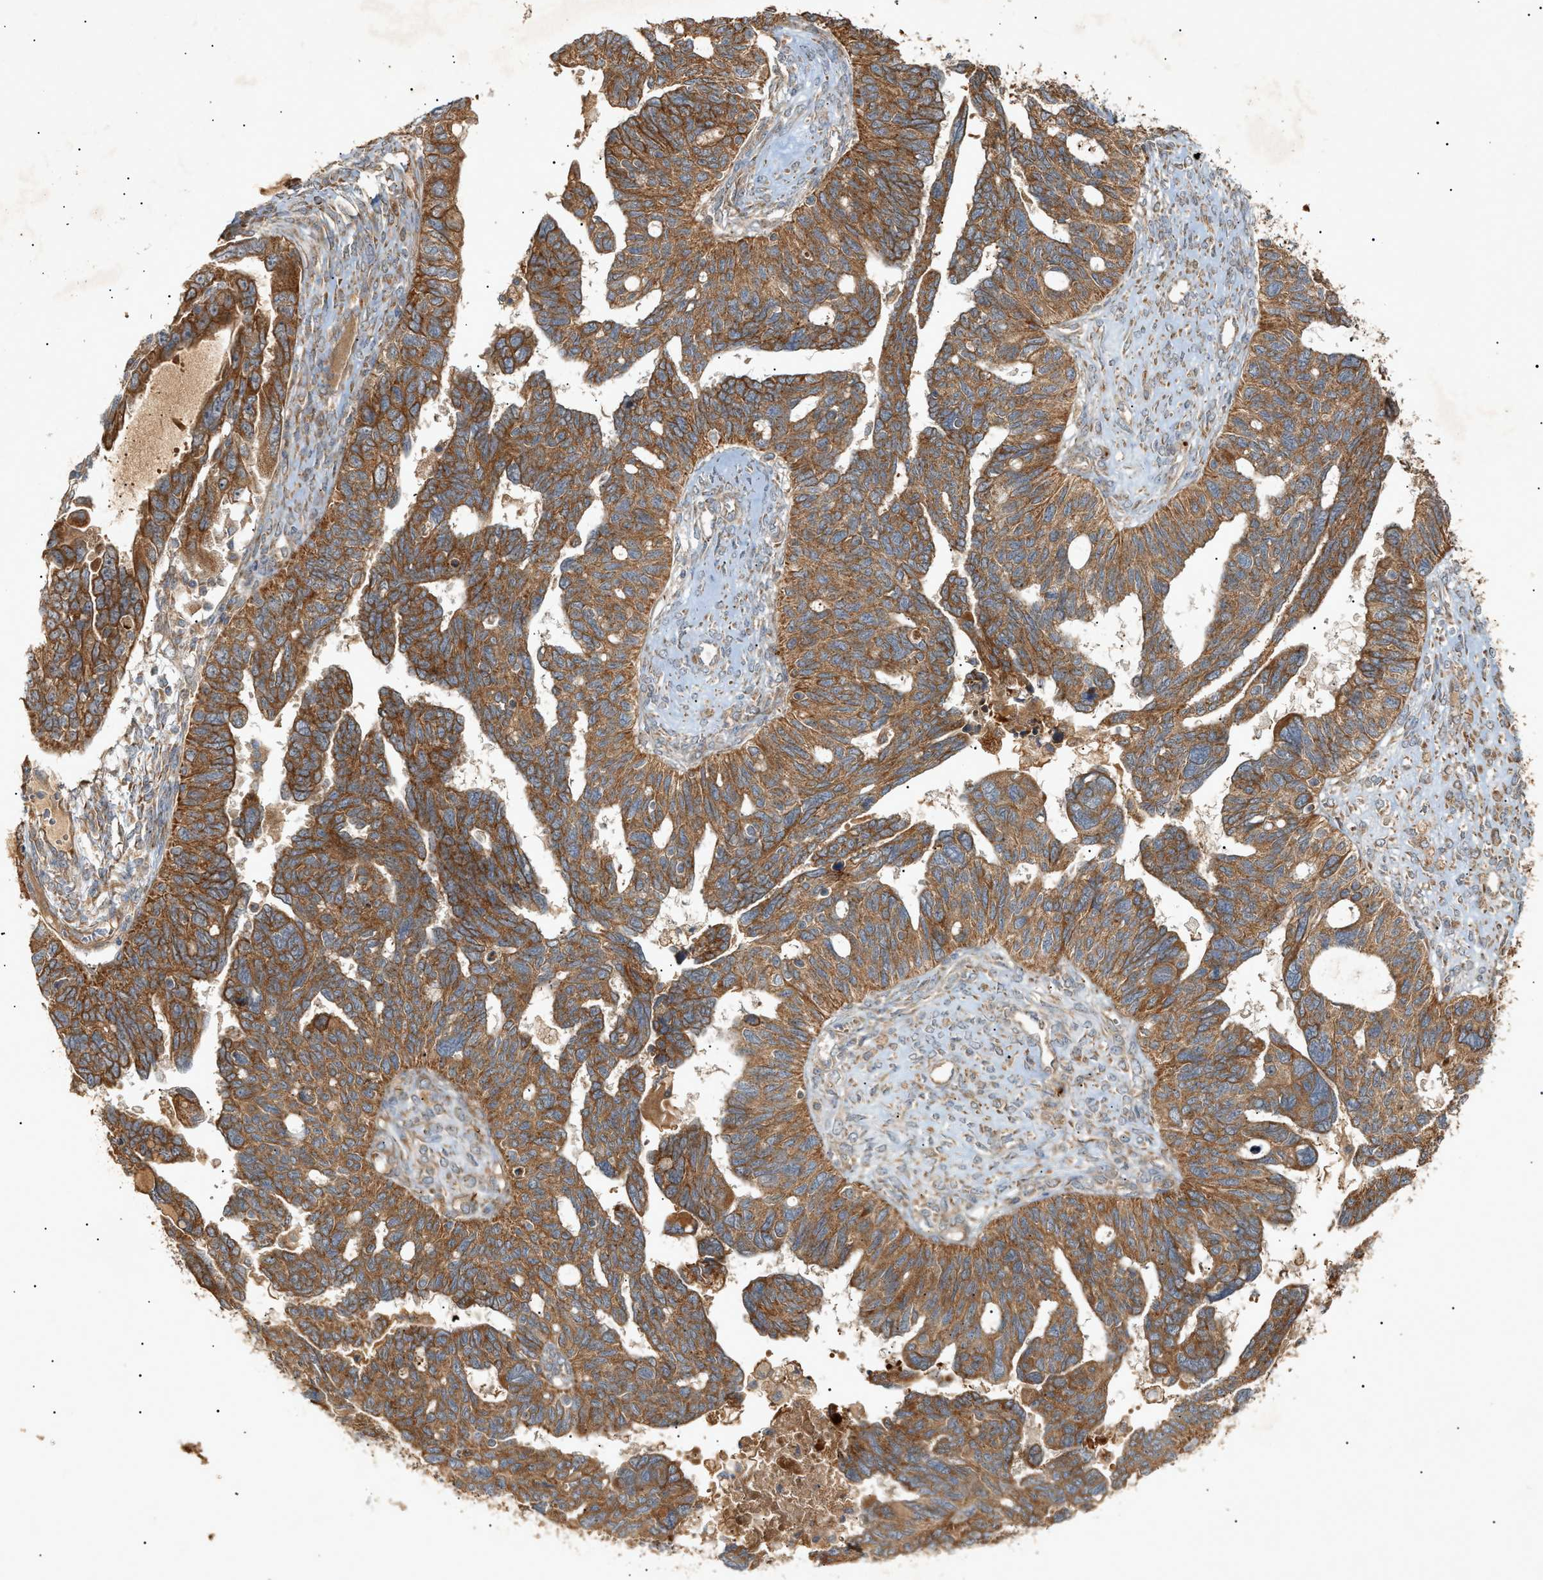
{"staining": {"intensity": "moderate", "quantity": ">75%", "location": "cytoplasmic/membranous"}, "tissue": "ovarian cancer", "cell_type": "Tumor cells", "image_type": "cancer", "snomed": [{"axis": "morphology", "description": "Cystadenocarcinoma, serous, NOS"}, {"axis": "topography", "description": "Ovary"}], "caption": "Immunohistochemistry (DAB (3,3'-diaminobenzidine)) staining of human ovarian serous cystadenocarcinoma shows moderate cytoplasmic/membranous protein staining in approximately >75% of tumor cells. (DAB = brown stain, brightfield microscopy at high magnification).", "gene": "MTCH1", "patient": {"sex": "female", "age": 79}}